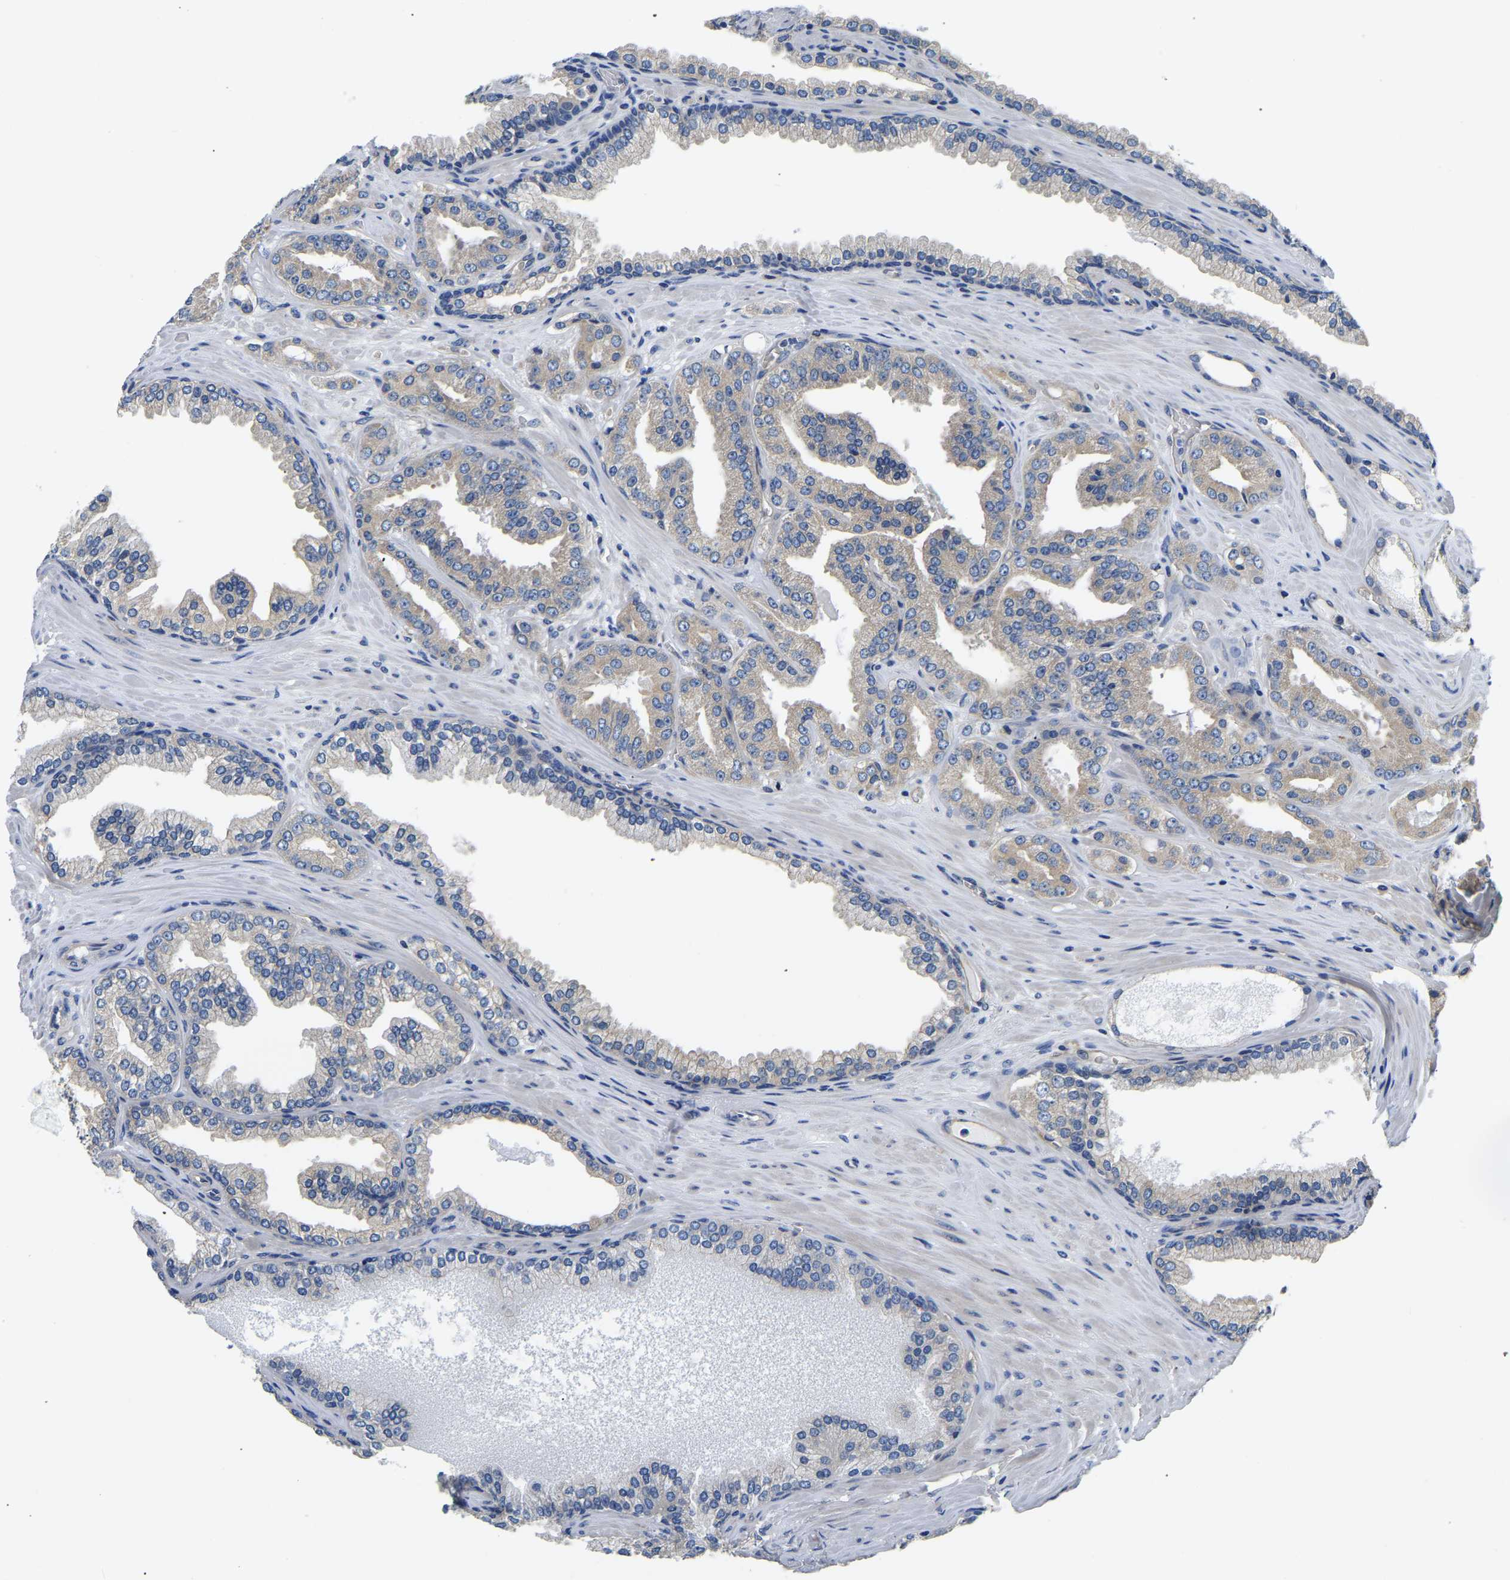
{"staining": {"intensity": "weak", "quantity": ">75%", "location": "cytoplasmic/membranous"}, "tissue": "prostate cancer", "cell_type": "Tumor cells", "image_type": "cancer", "snomed": [{"axis": "morphology", "description": "Adenocarcinoma, High grade"}, {"axis": "topography", "description": "Prostate"}], "caption": "Protein staining exhibits weak cytoplasmic/membranous staining in approximately >75% of tumor cells in prostate cancer.", "gene": "CSDE1", "patient": {"sex": "male", "age": 71}}